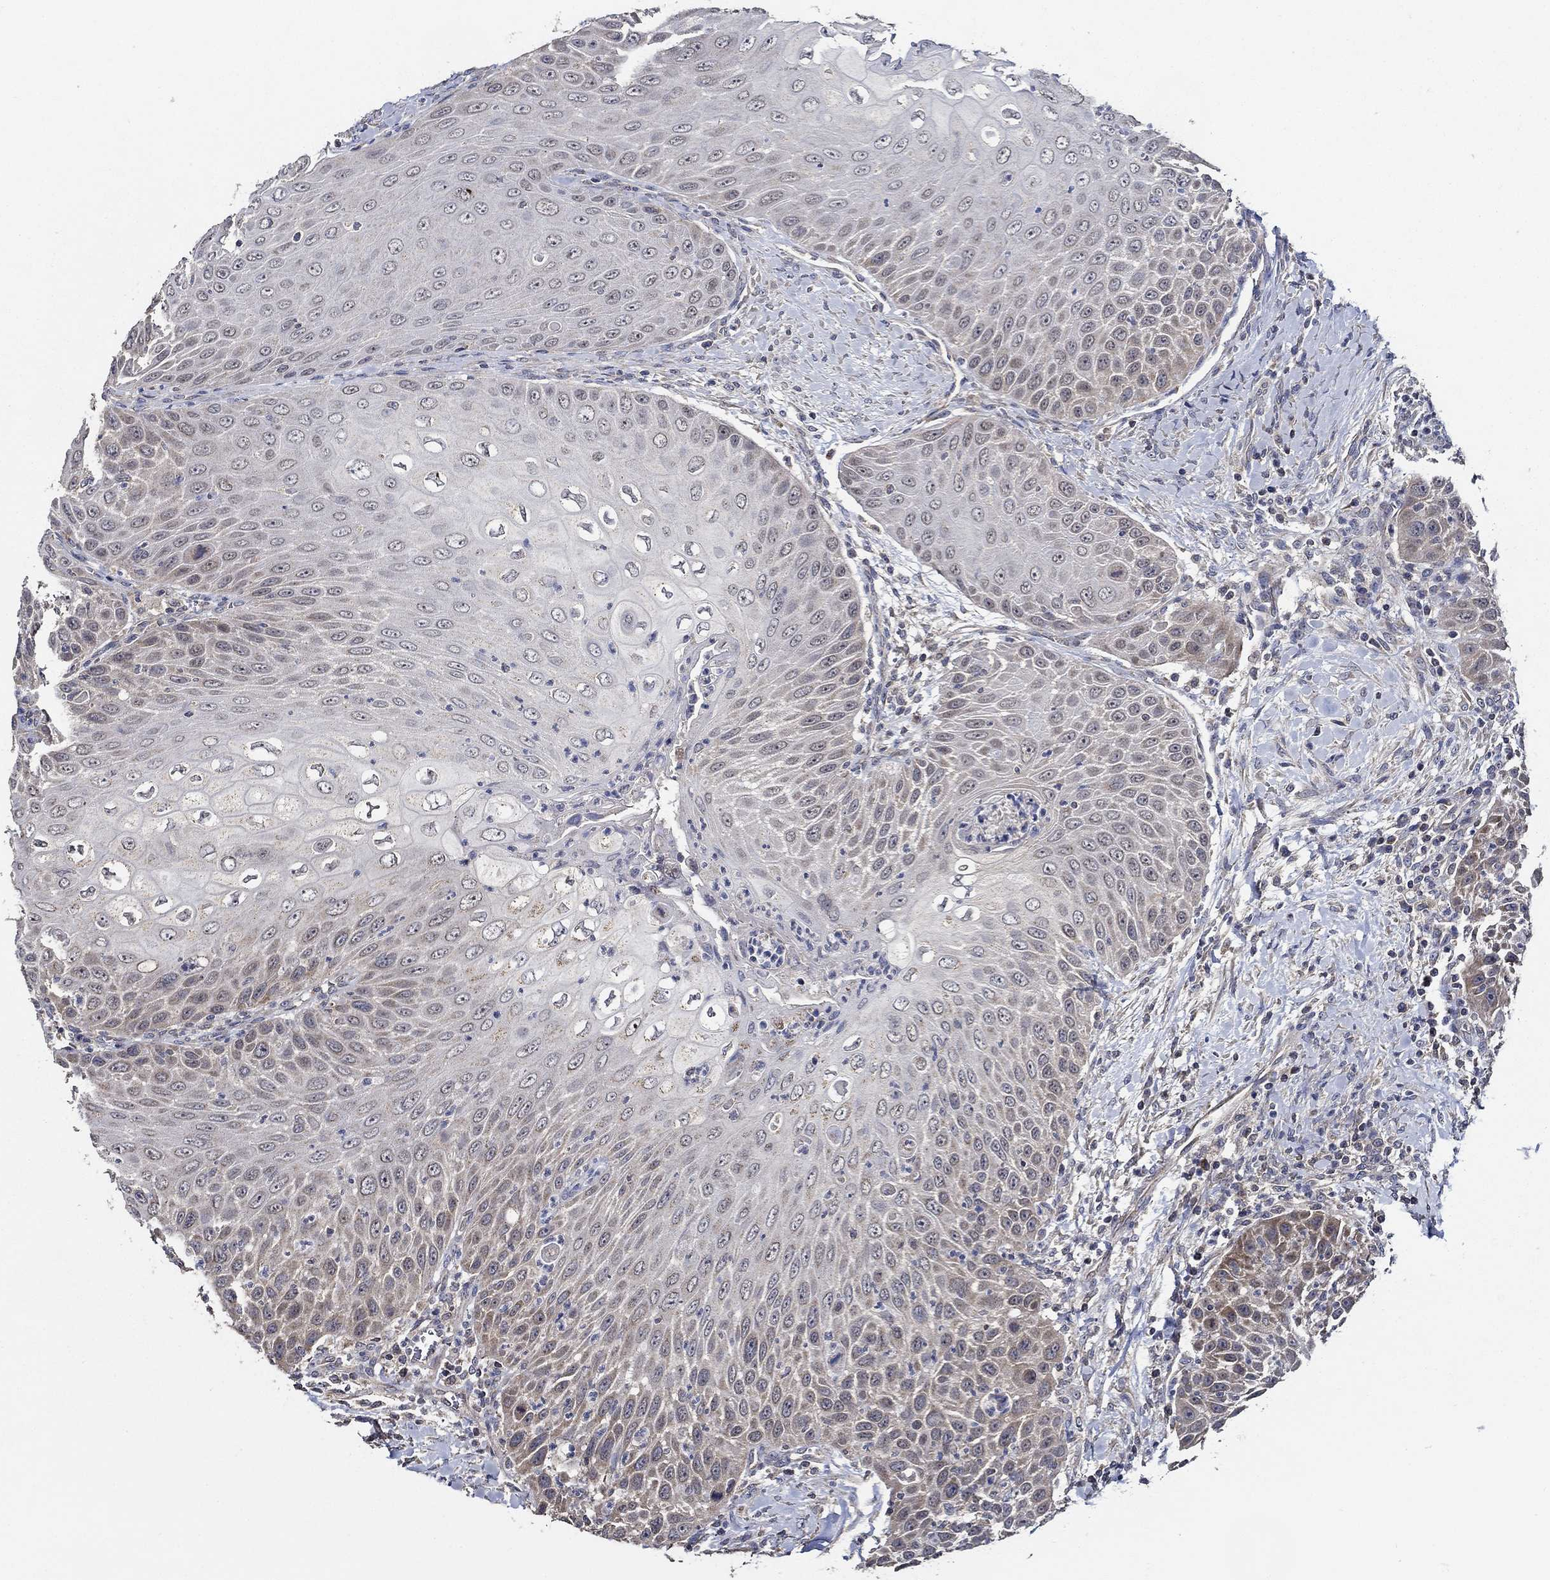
{"staining": {"intensity": "moderate", "quantity": "<25%", "location": "cytoplasmic/membranous"}, "tissue": "head and neck cancer", "cell_type": "Tumor cells", "image_type": "cancer", "snomed": [{"axis": "morphology", "description": "Squamous cell carcinoma, NOS"}, {"axis": "topography", "description": "Head-Neck"}], "caption": "DAB (3,3'-diaminobenzidine) immunohistochemical staining of human head and neck cancer displays moderate cytoplasmic/membranous protein expression in approximately <25% of tumor cells.", "gene": "WDR53", "patient": {"sex": "male", "age": 69}}